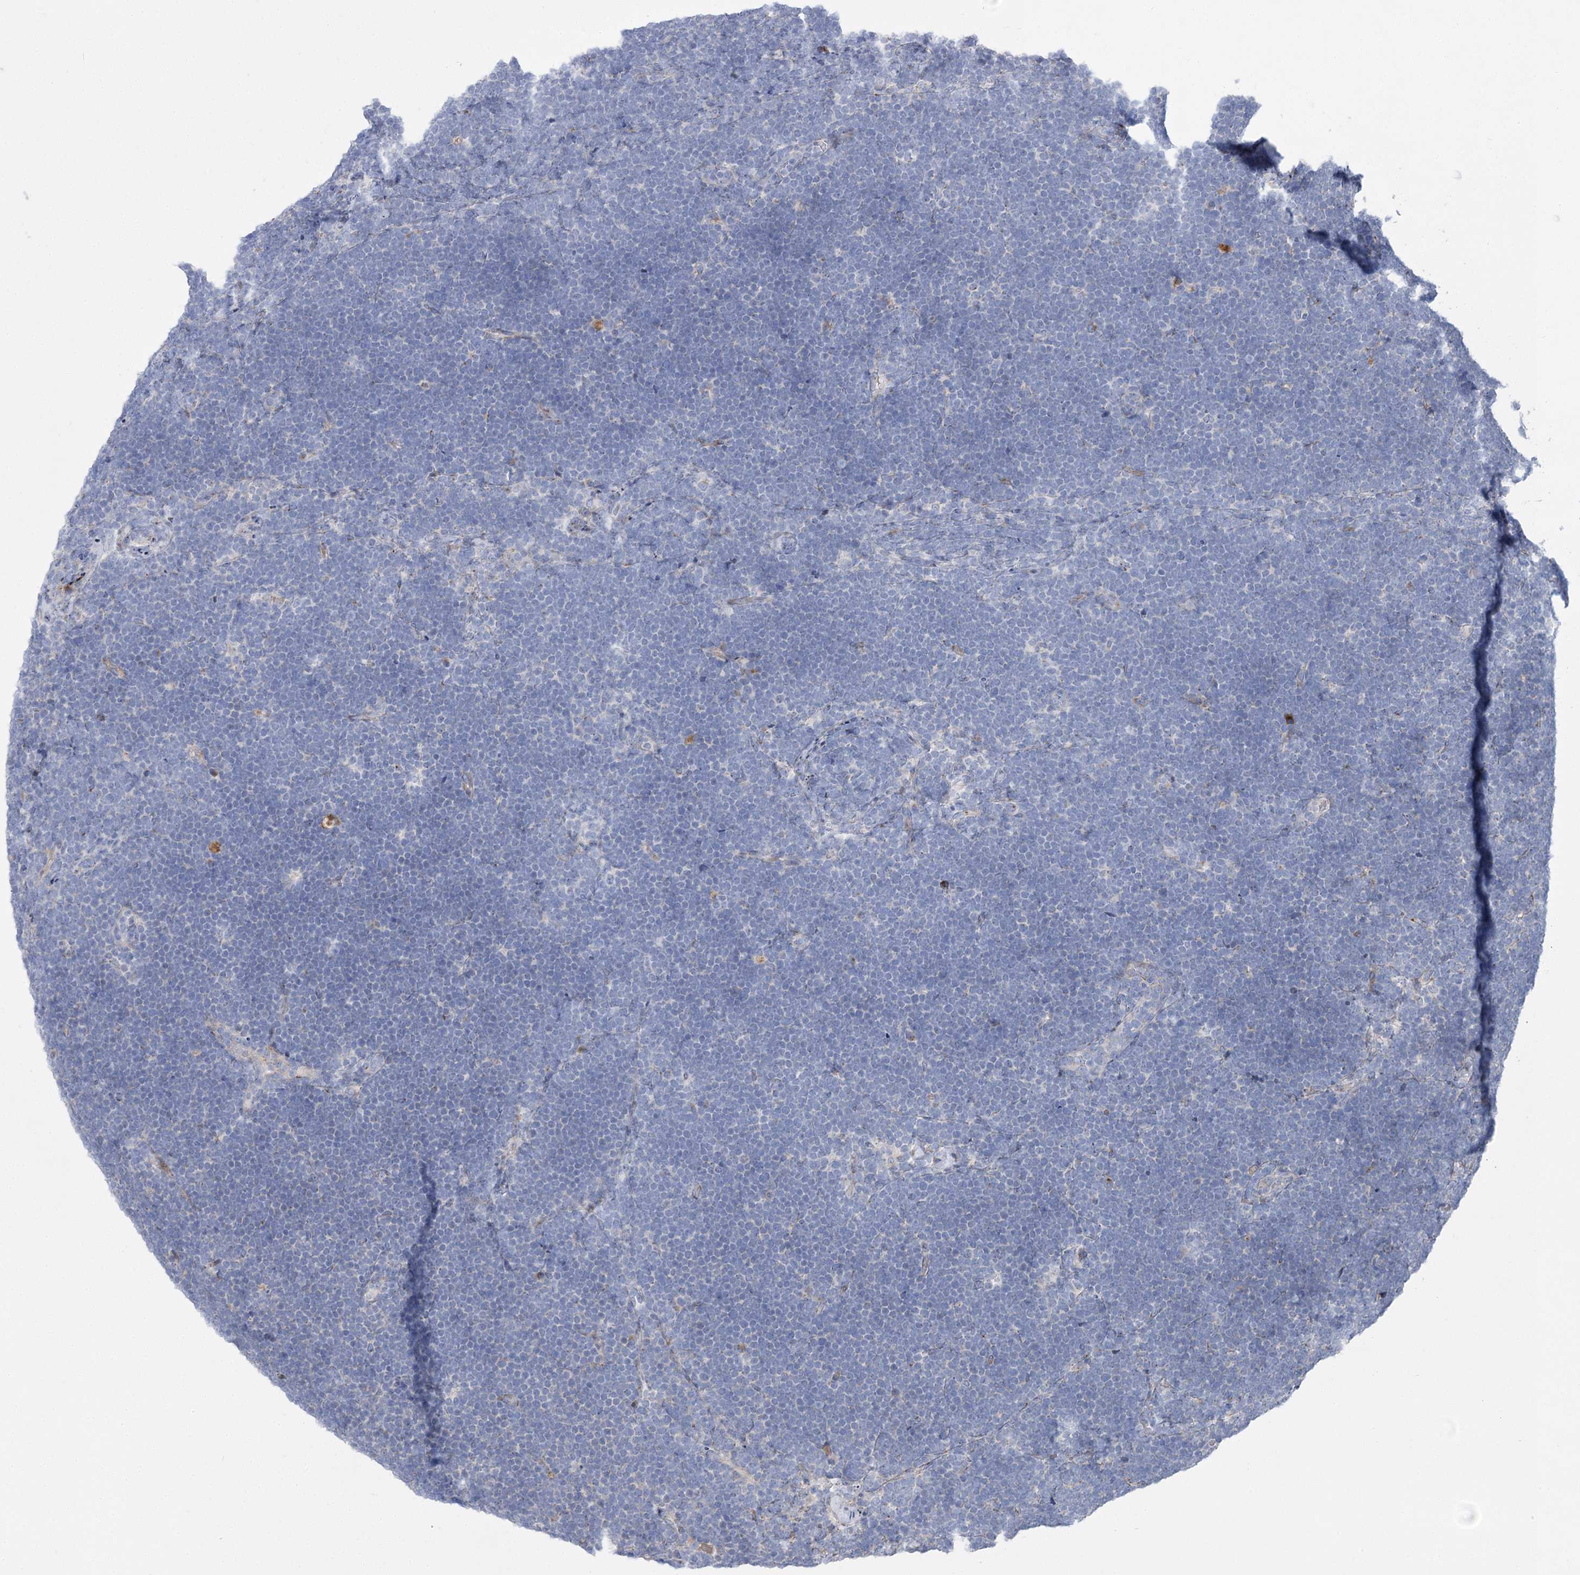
{"staining": {"intensity": "negative", "quantity": "none", "location": "none"}, "tissue": "lymphoma", "cell_type": "Tumor cells", "image_type": "cancer", "snomed": [{"axis": "morphology", "description": "Malignant lymphoma, non-Hodgkin's type, High grade"}, {"axis": "topography", "description": "Lymph node"}], "caption": "Lymphoma stained for a protein using immunohistochemistry reveals no expression tumor cells.", "gene": "NME7", "patient": {"sex": "male", "age": 13}}